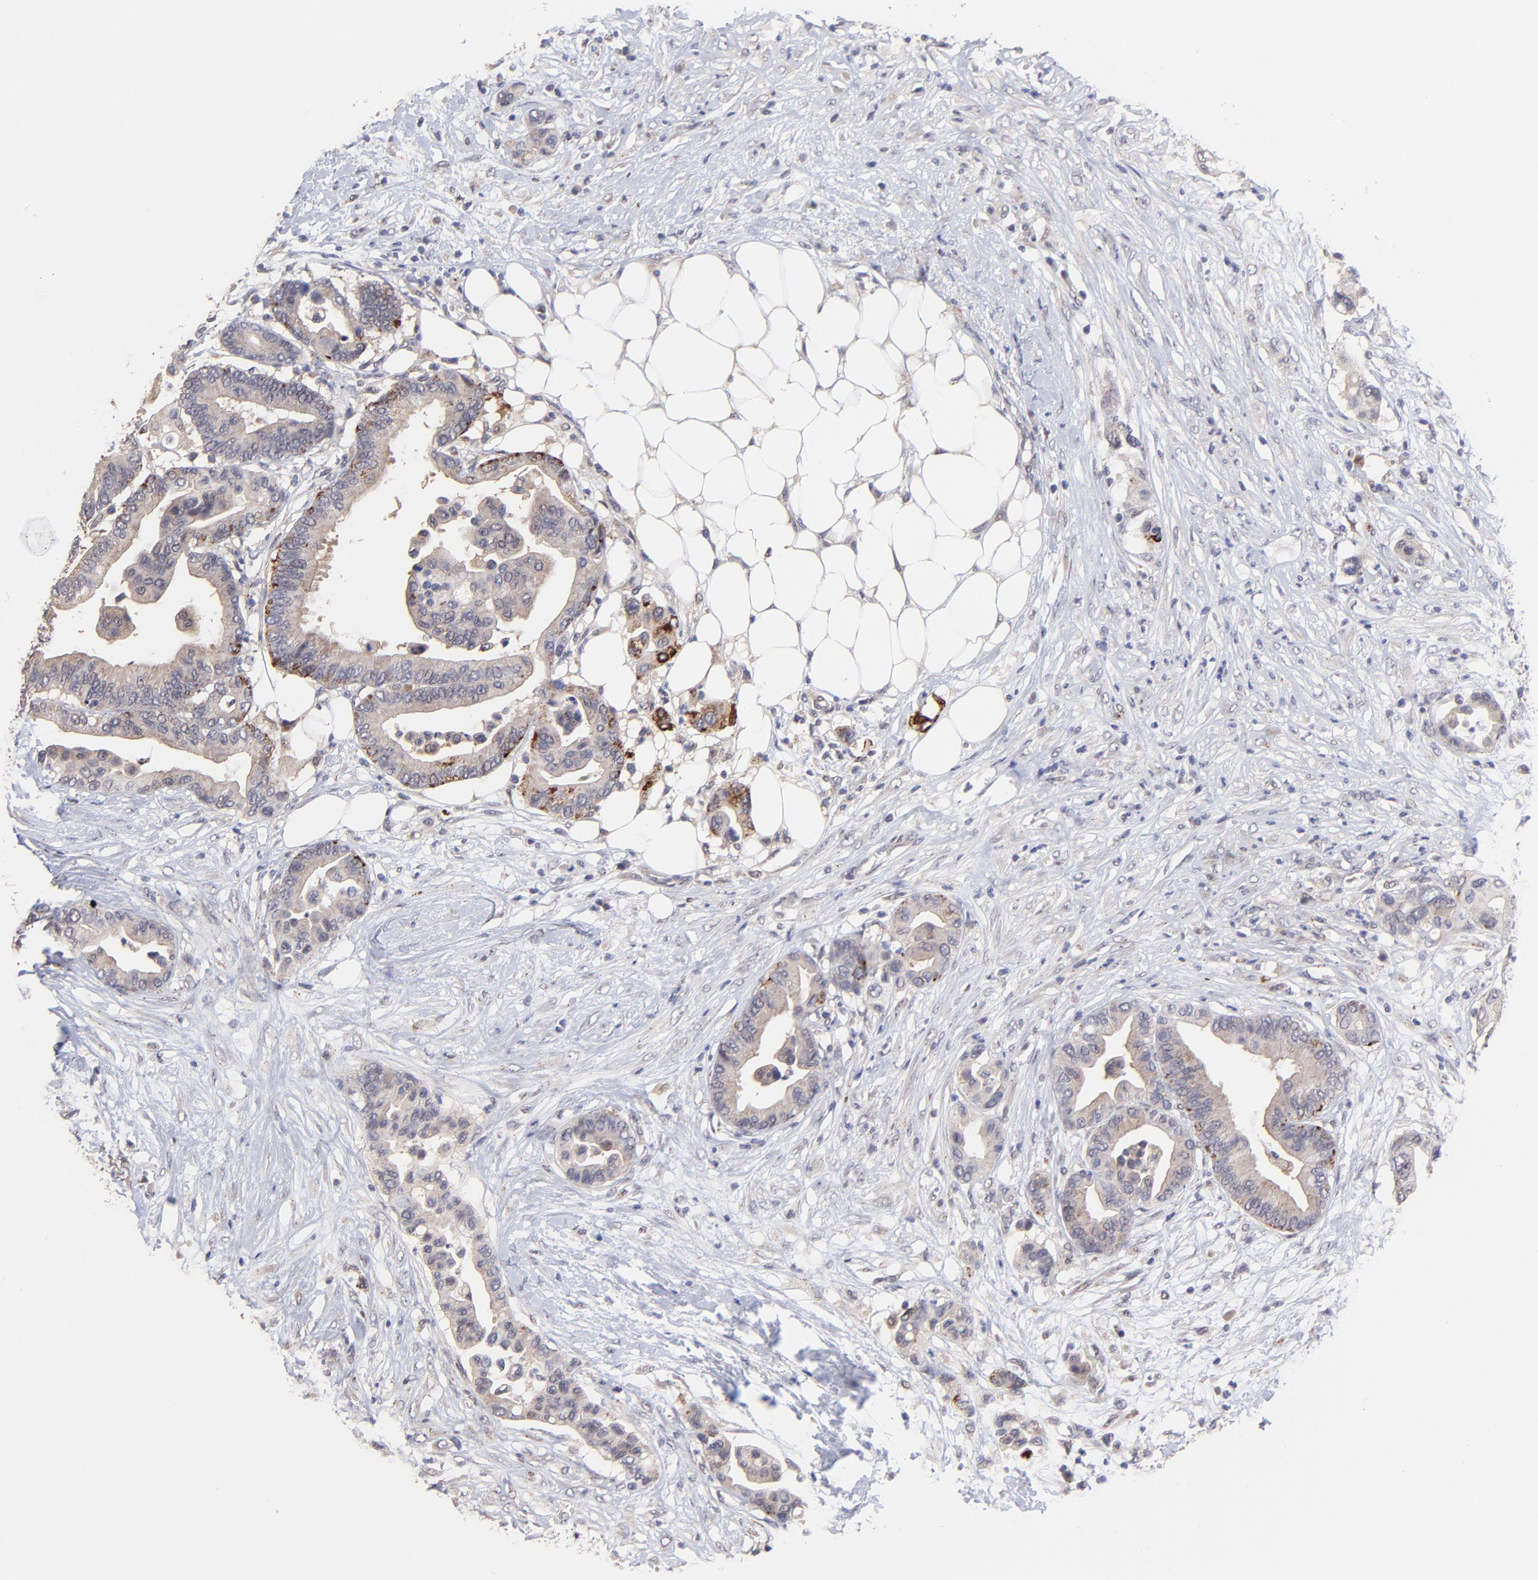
{"staining": {"intensity": "weak", "quantity": ">75%", "location": "cytoplasmic/membranous"}, "tissue": "colorectal cancer", "cell_type": "Tumor cells", "image_type": "cancer", "snomed": [{"axis": "morphology", "description": "Adenocarcinoma, NOS"}, {"axis": "topography", "description": "Colon"}], "caption": "Brown immunohistochemical staining in human colorectal cancer (adenocarcinoma) displays weak cytoplasmic/membranous expression in about >75% of tumor cells. Using DAB (brown) and hematoxylin (blue) stains, captured at high magnification using brightfield microscopy.", "gene": "ZNF747", "patient": {"sex": "male", "age": 82}}